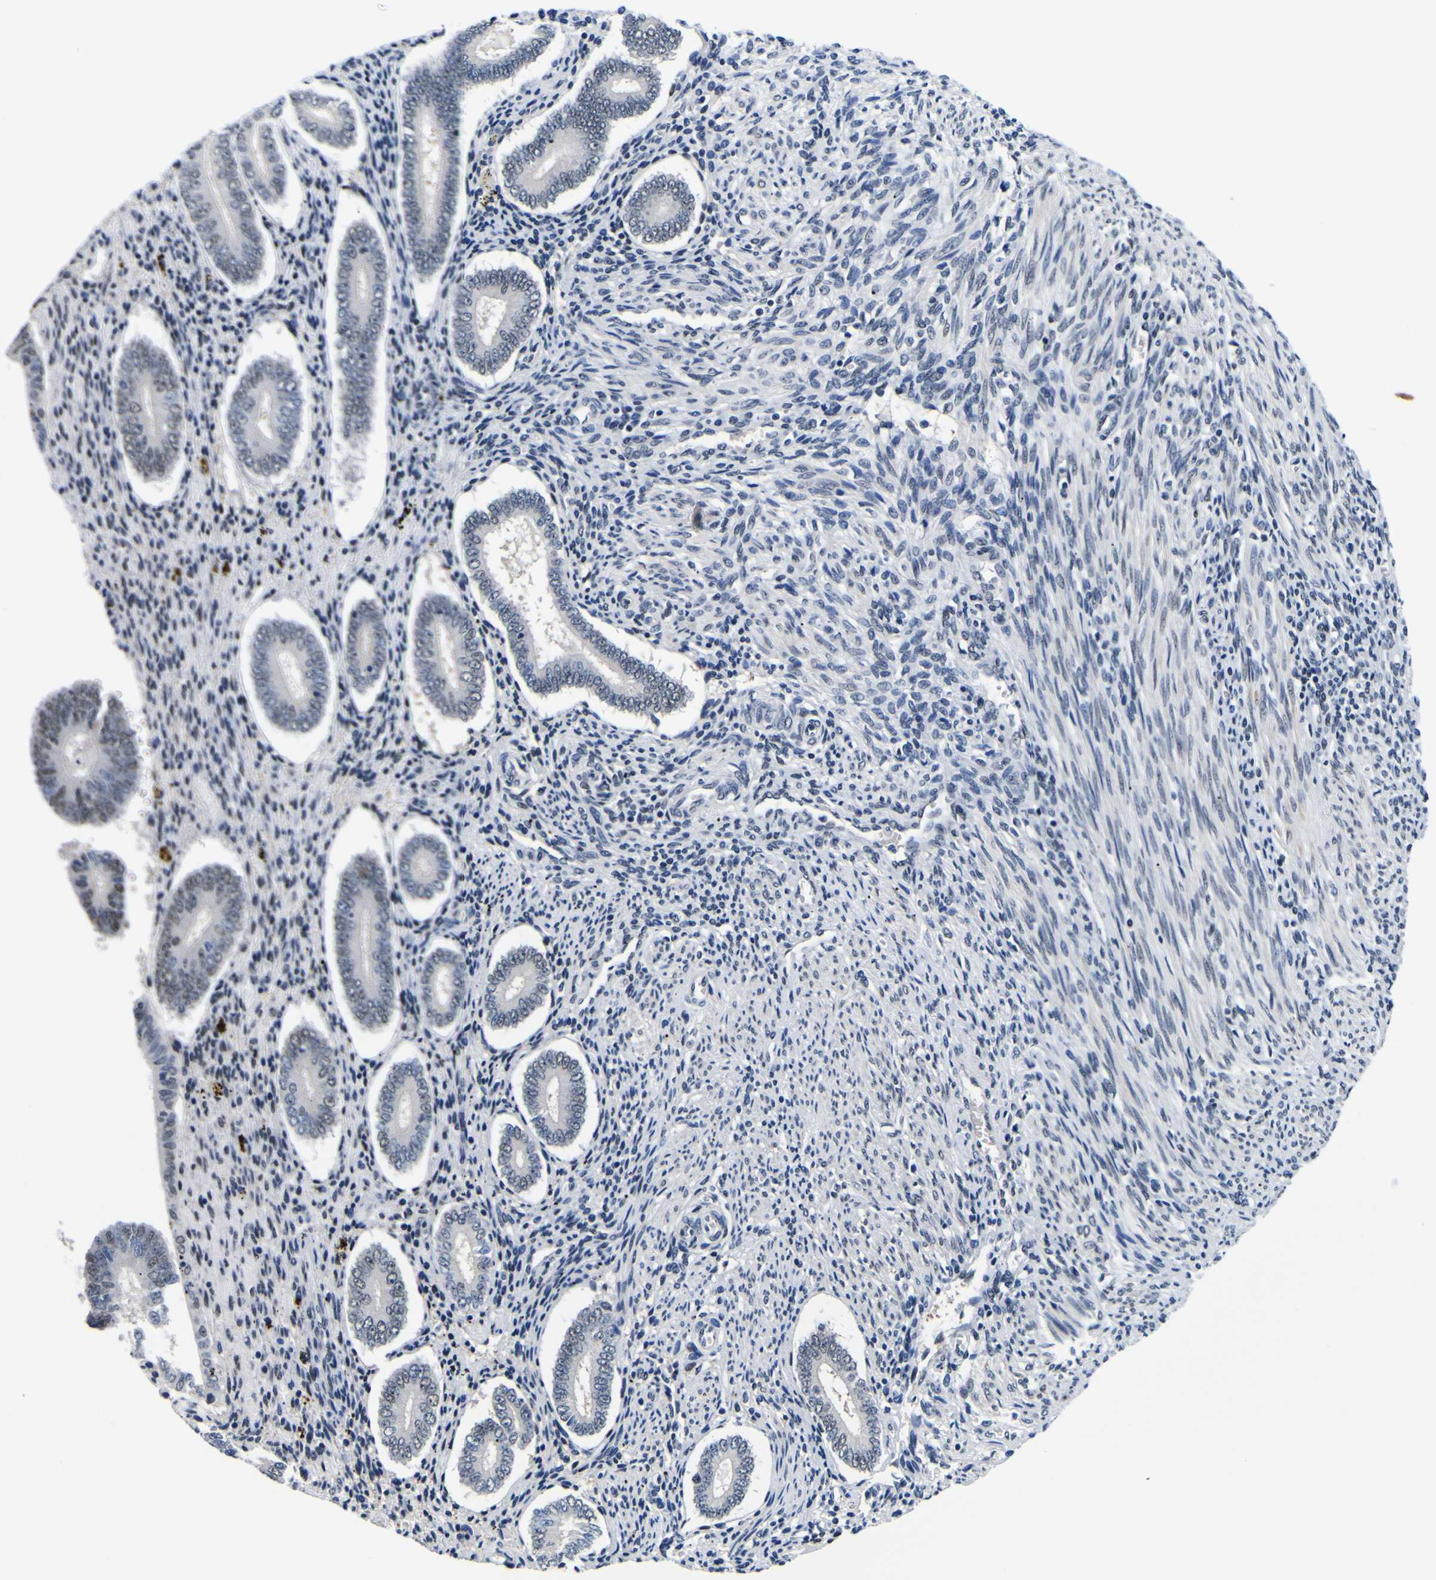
{"staining": {"intensity": "negative", "quantity": "none", "location": "none"}, "tissue": "endometrium", "cell_type": "Cells in endometrial stroma", "image_type": "normal", "snomed": [{"axis": "morphology", "description": "Normal tissue, NOS"}, {"axis": "topography", "description": "Endometrium"}], "caption": "The photomicrograph reveals no staining of cells in endometrial stroma in unremarkable endometrium. (Brightfield microscopy of DAB immunohistochemistry (IHC) at high magnification).", "gene": "CUL4B", "patient": {"sex": "female", "age": 42}}